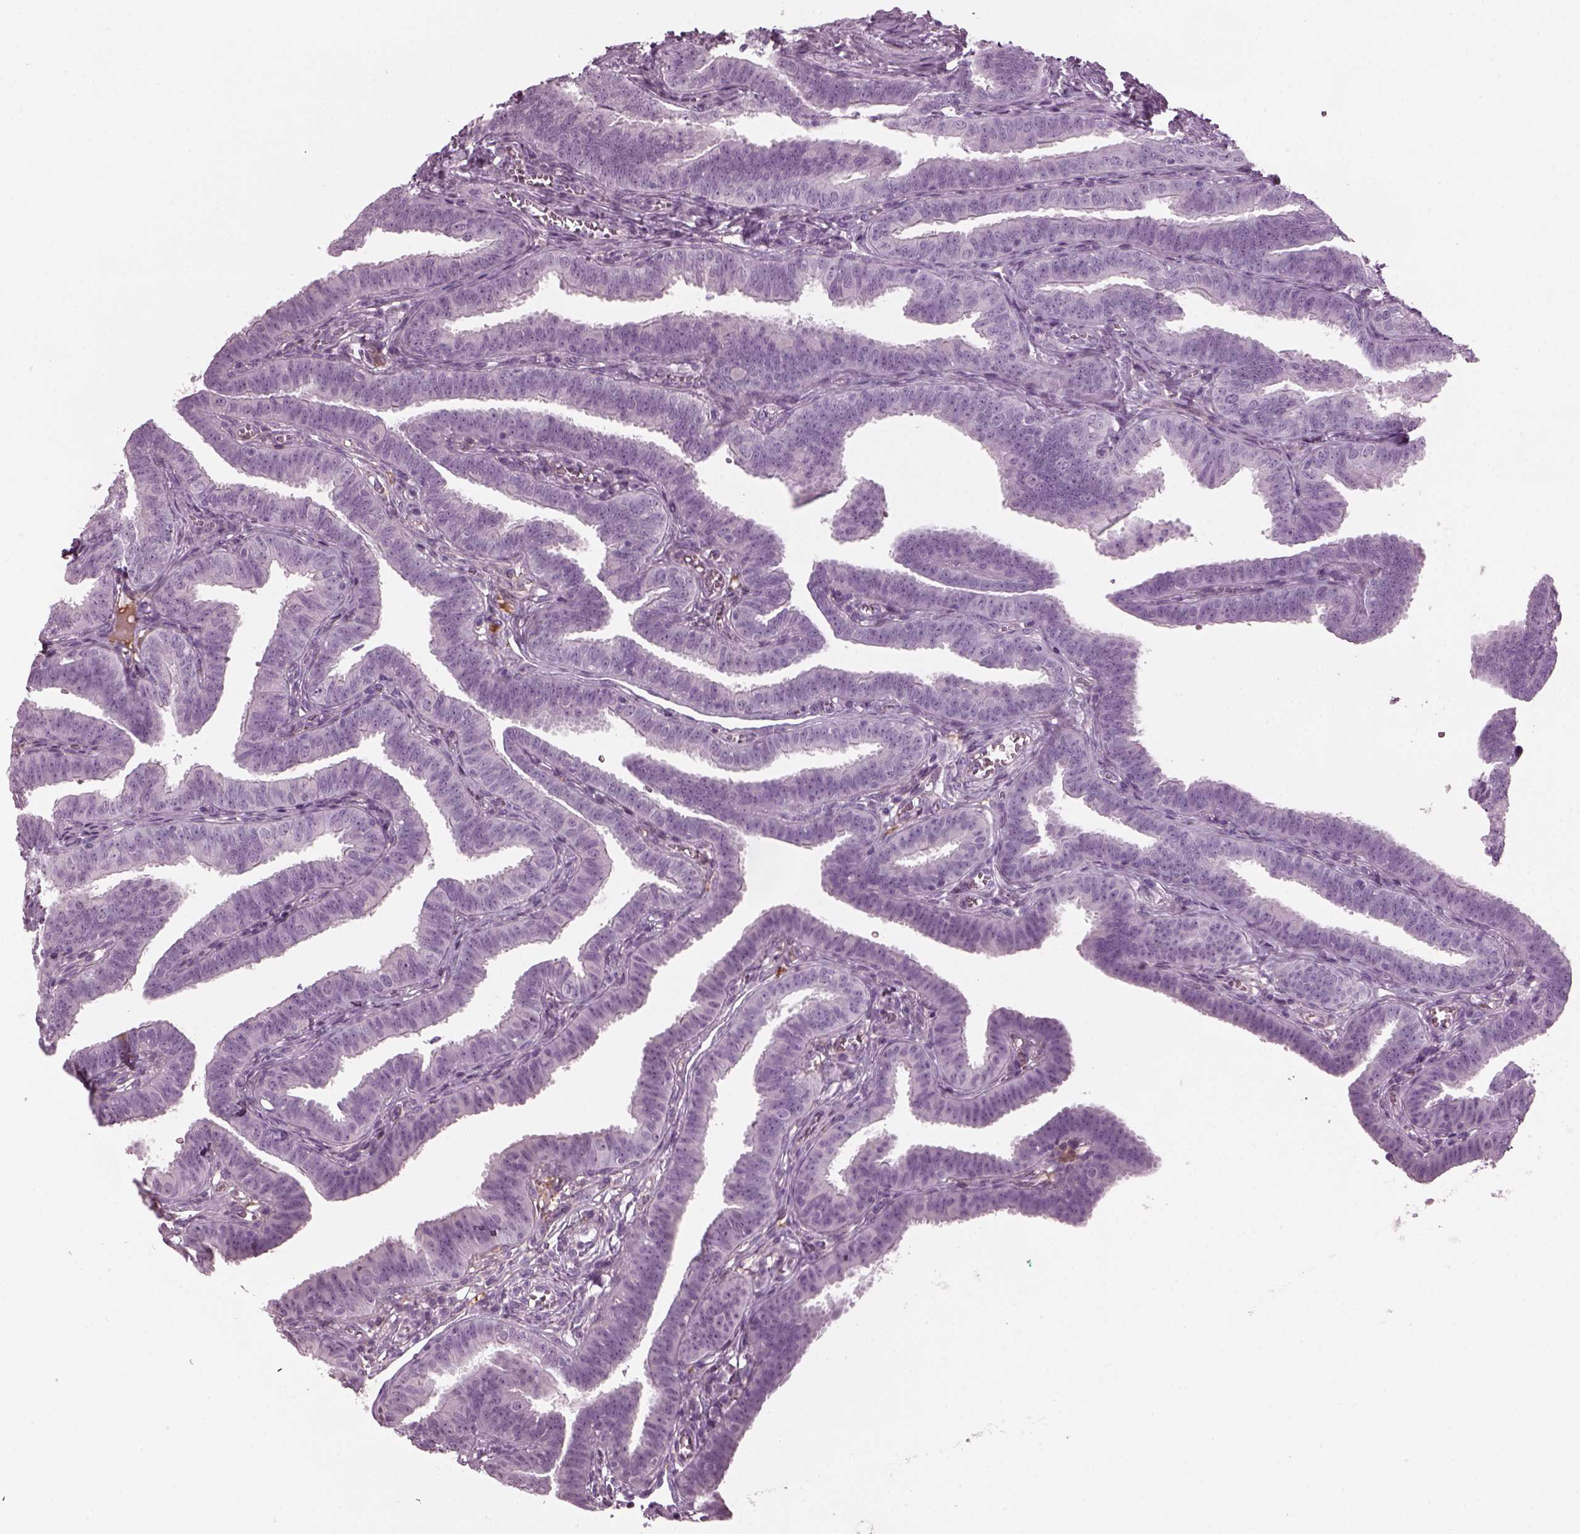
{"staining": {"intensity": "negative", "quantity": "none", "location": "none"}, "tissue": "fallopian tube", "cell_type": "Glandular cells", "image_type": "normal", "snomed": [{"axis": "morphology", "description": "Normal tissue, NOS"}, {"axis": "topography", "description": "Fallopian tube"}], "caption": "A high-resolution photomicrograph shows immunohistochemistry (IHC) staining of benign fallopian tube, which shows no significant positivity in glandular cells.", "gene": "DPYSL5", "patient": {"sex": "female", "age": 25}}